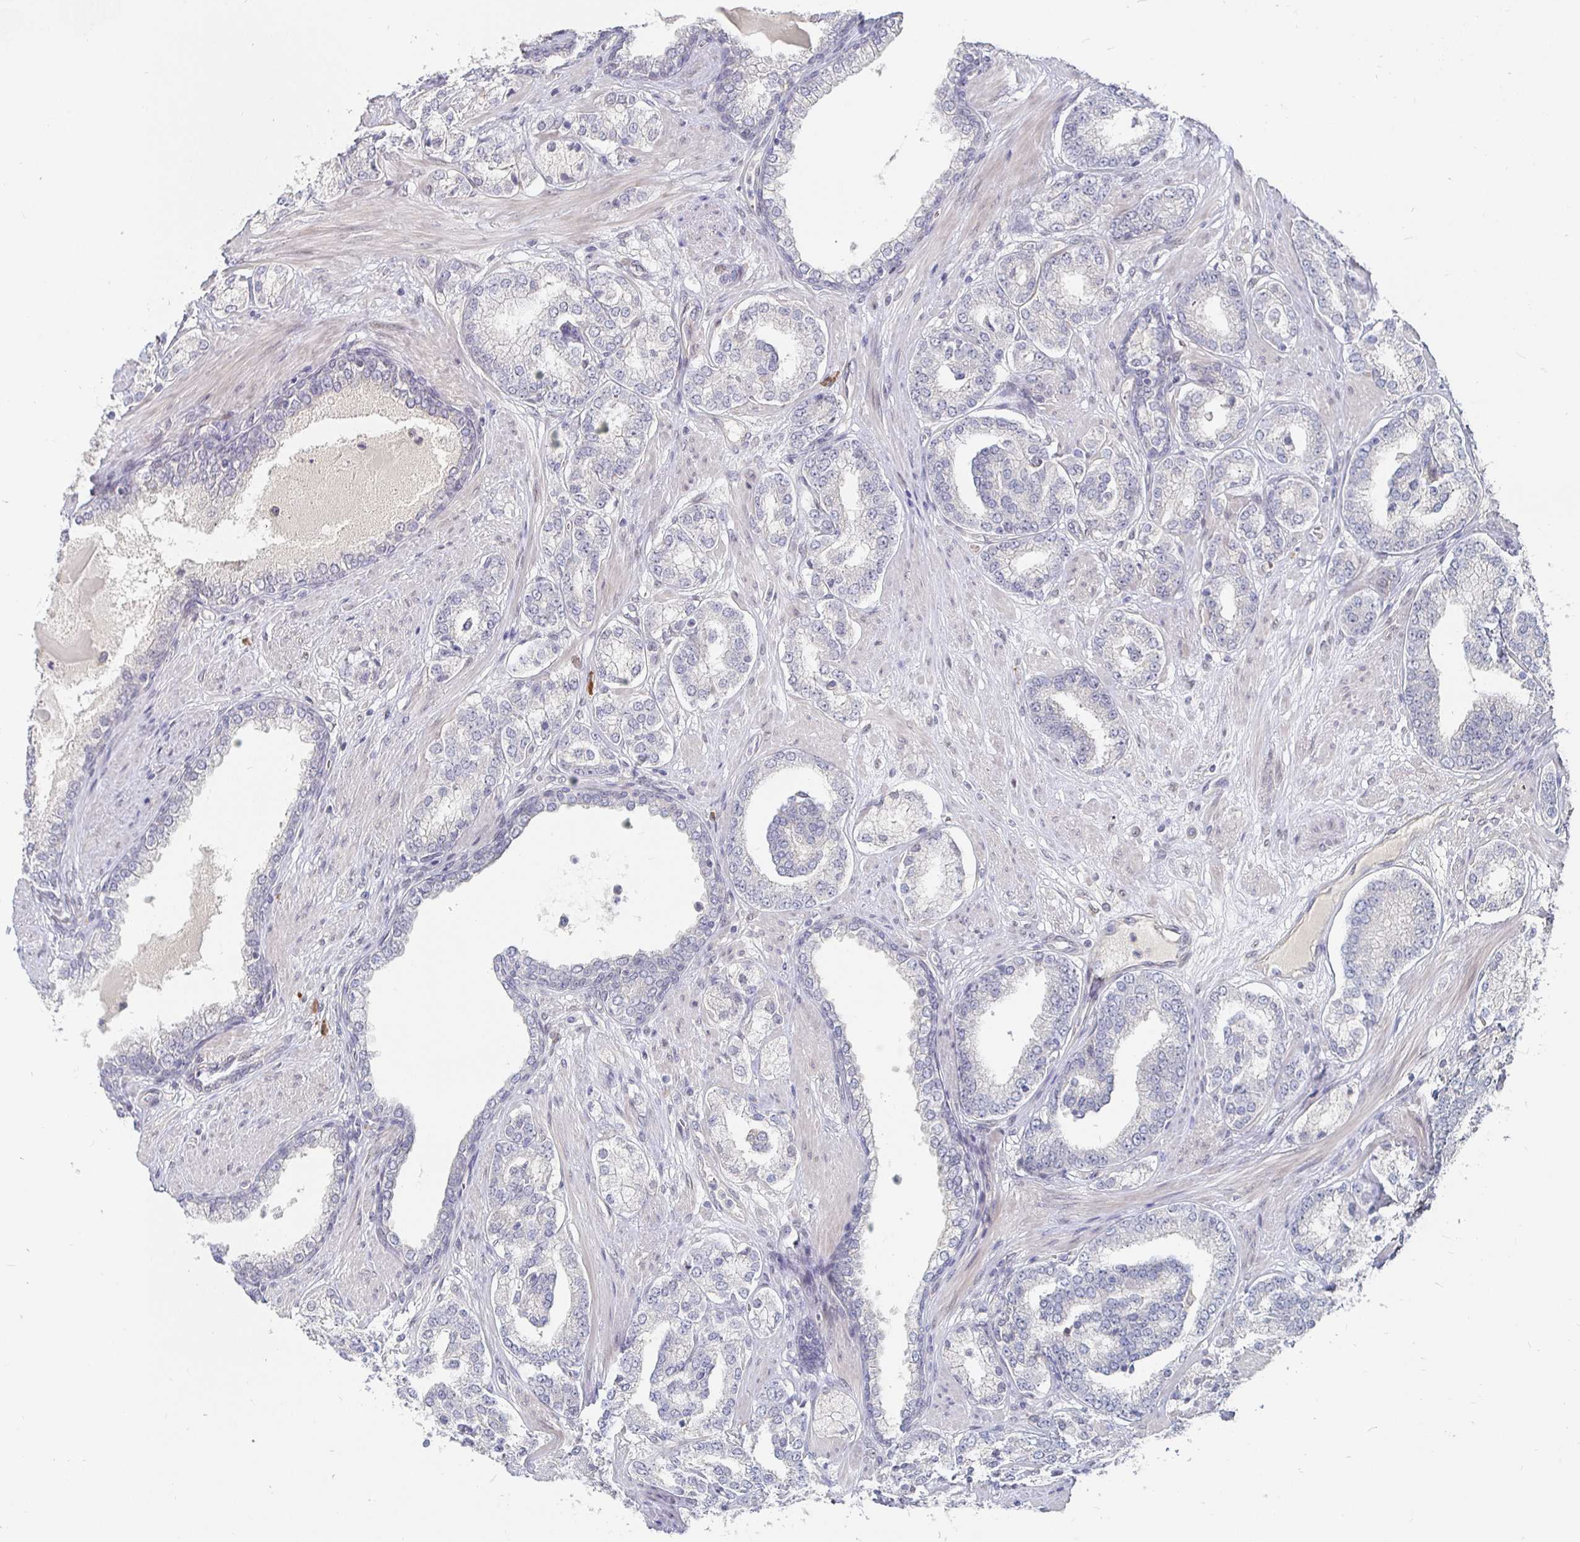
{"staining": {"intensity": "negative", "quantity": "none", "location": "none"}, "tissue": "prostate cancer", "cell_type": "Tumor cells", "image_type": "cancer", "snomed": [{"axis": "morphology", "description": "Adenocarcinoma, High grade"}, {"axis": "topography", "description": "Prostate"}], "caption": "A photomicrograph of human prostate high-grade adenocarcinoma is negative for staining in tumor cells.", "gene": "MEIS1", "patient": {"sex": "male", "age": 62}}